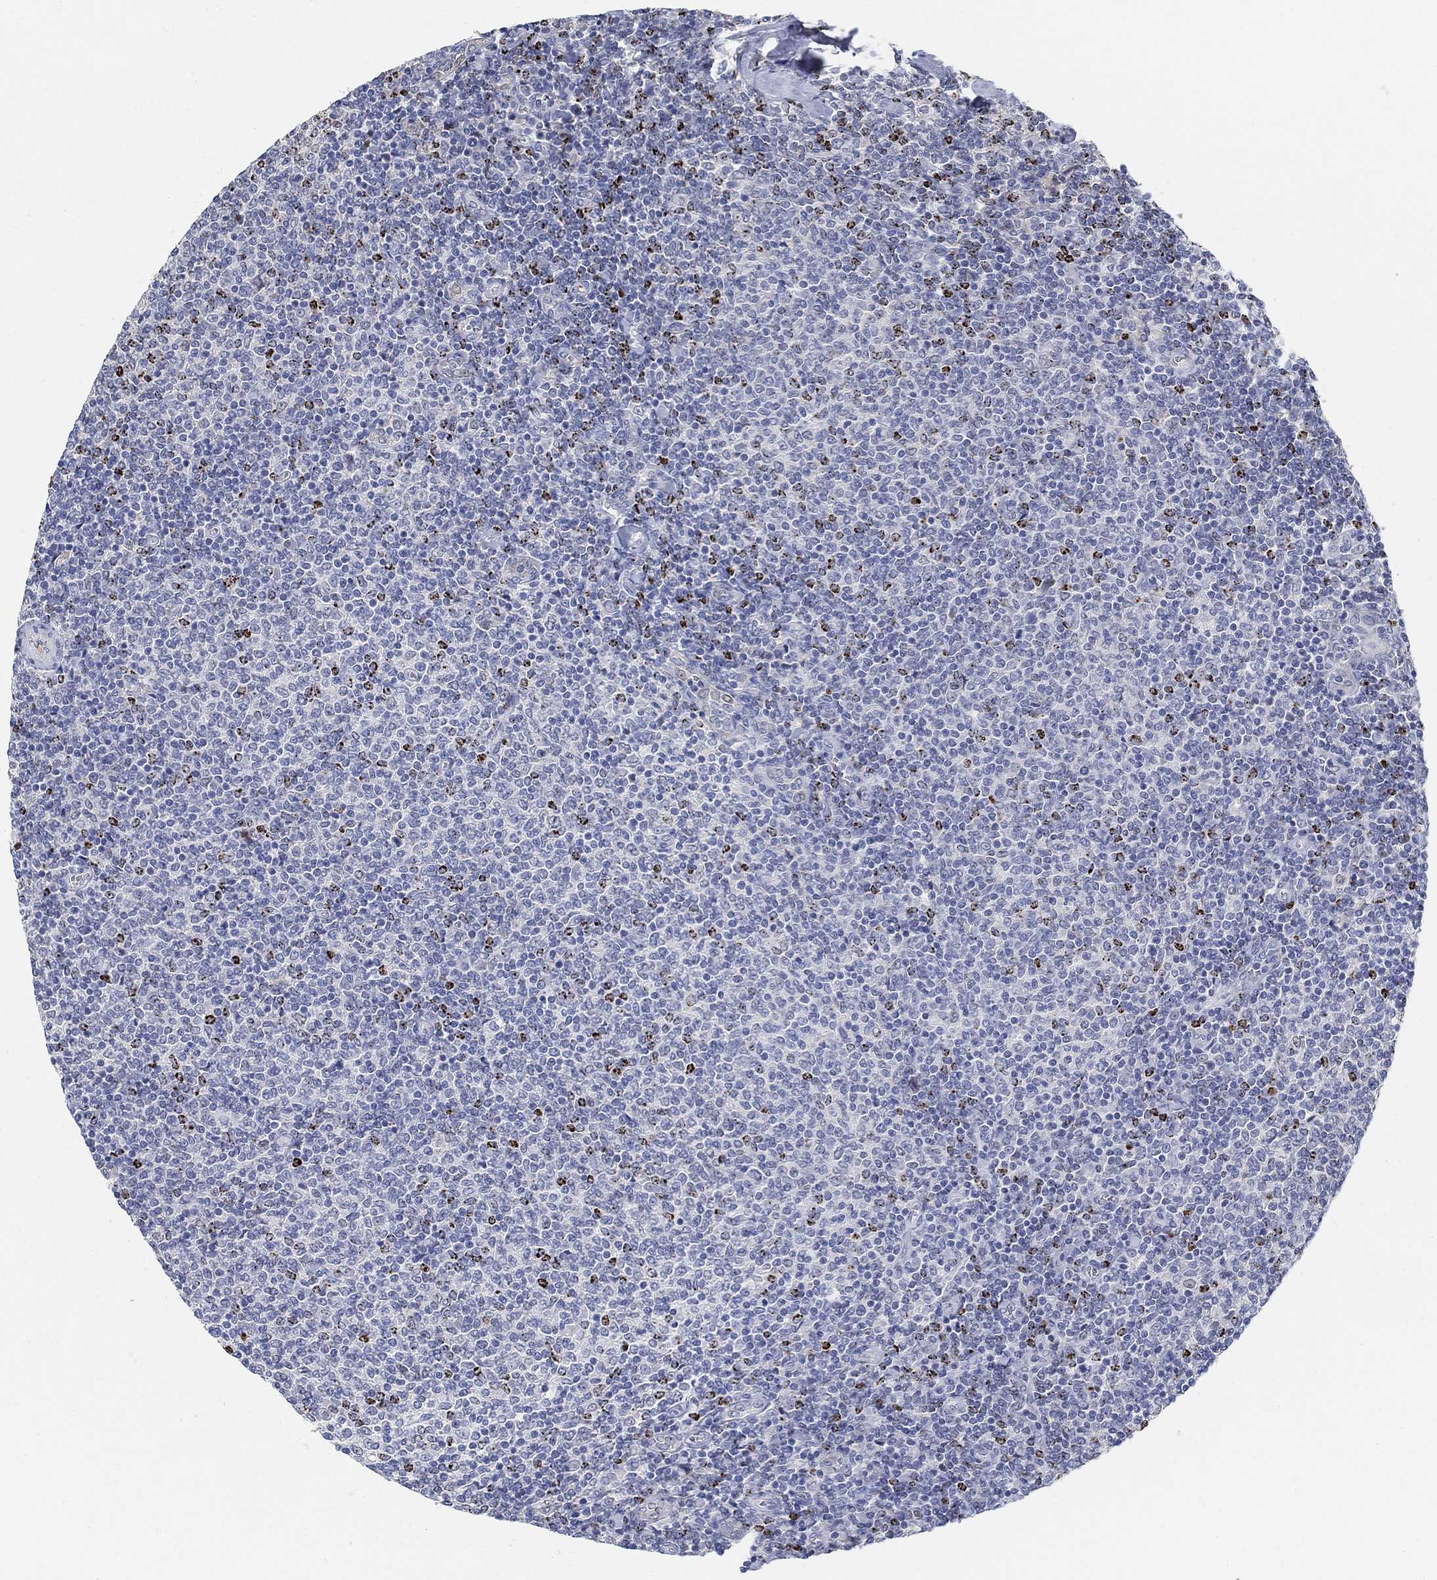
{"staining": {"intensity": "negative", "quantity": "none", "location": "none"}, "tissue": "lymphoma", "cell_type": "Tumor cells", "image_type": "cancer", "snomed": [{"axis": "morphology", "description": "Malignant lymphoma, non-Hodgkin's type, Low grade"}, {"axis": "topography", "description": "Lymph node"}], "caption": "An immunohistochemistry (IHC) micrograph of low-grade malignant lymphoma, non-Hodgkin's type is shown. There is no staining in tumor cells of low-grade malignant lymphoma, non-Hodgkin's type.", "gene": "SNTG2", "patient": {"sex": "male", "age": 52}}